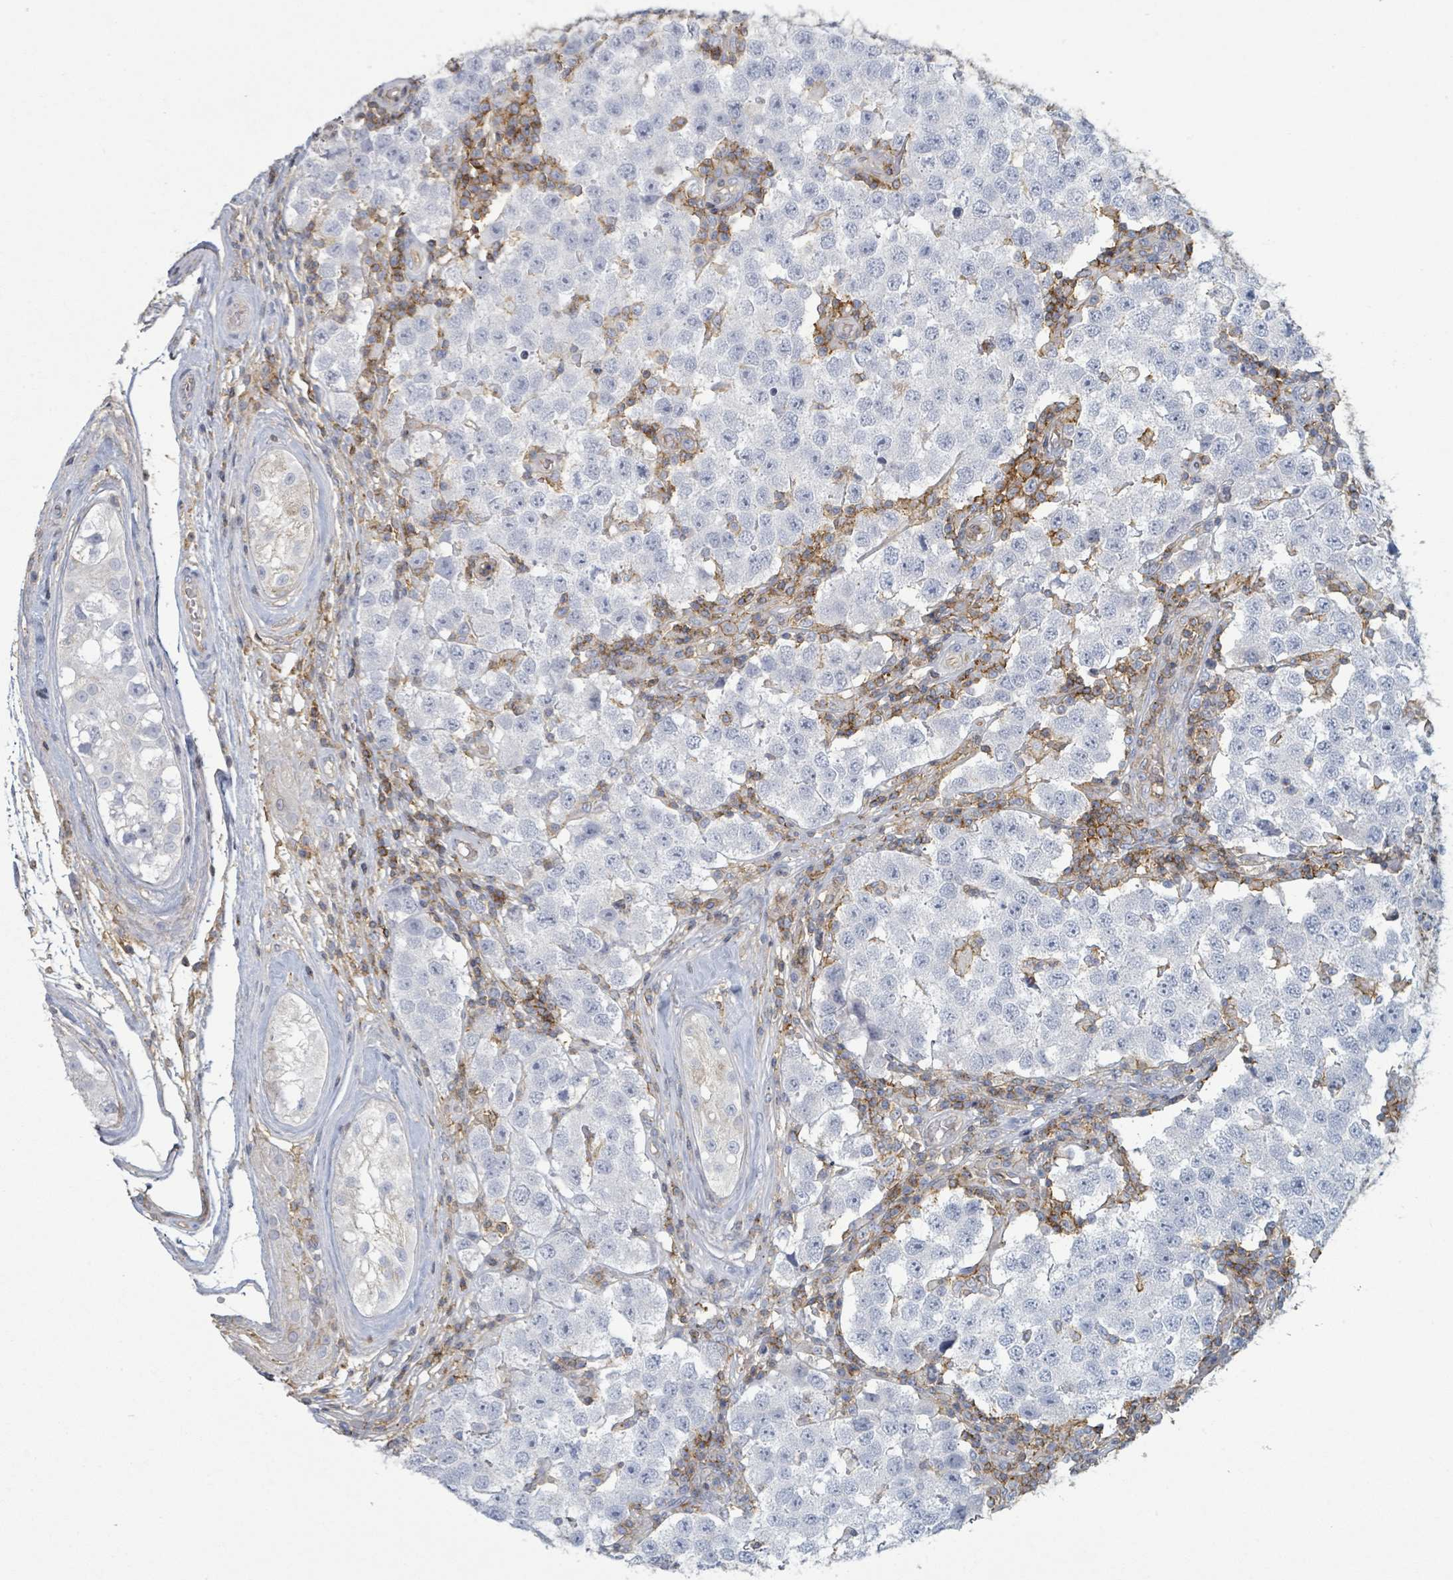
{"staining": {"intensity": "negative", "quantity": "none", "location": "none"}, "tissue": "testis cancer", "cell_type": "Tumor cells", "image_type": "cancer", "snomed": [{"axis": "morphology", "description": "Seminoma, NOS"}, {"axis": "topography", "description": "Testis"}], "caption": "The IHC histopathology image has no significant expression in tumor cells of seminoma (testis) tissue.", "gene": "TNFRSF14", "patient": {"sex": "male", "age": 34}}